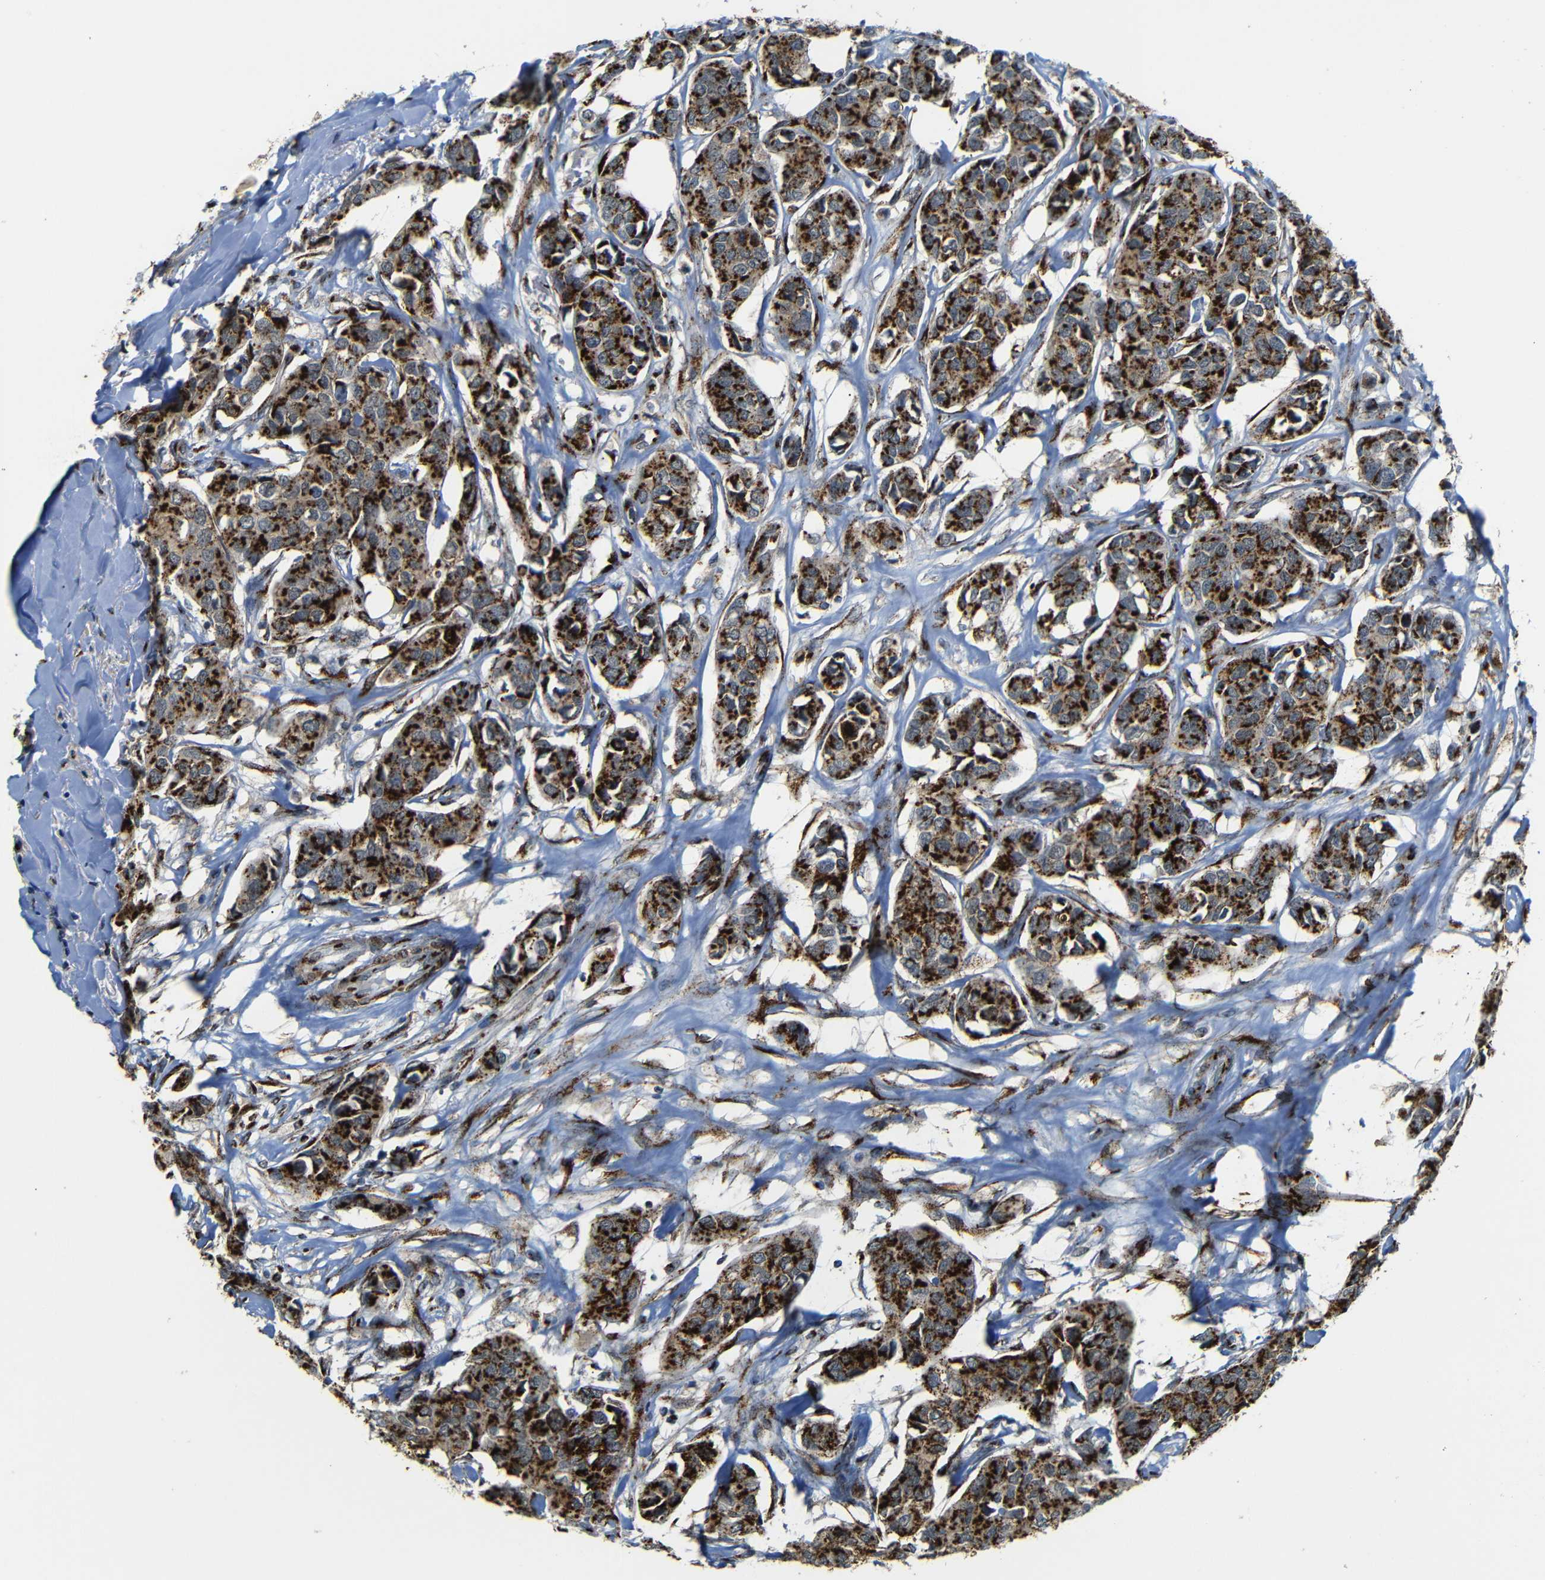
{"staining": {"intensity": "strong", "quantity": ">75%", "location": "cytoplasmic/membranous"}, "tissue": "breast cancer", "cell_type": "Tumor cells", "image_type": "cancer", "snomed": [{"axis": "morphology", "description": "Duct carcinoma"}, {"axis": "topography", "description": "Breast"}], "caption": "Immunohistochemical staining of breast infiltrating ductal carcinoma exhibits strong cytoplasmic/membranous protein positivity in about >75% of tumor cells. (IHC, brightfield microscopy, high magnification).", "gene": "TGOLN2", "patient": {"sex": "female", "age": 80}}